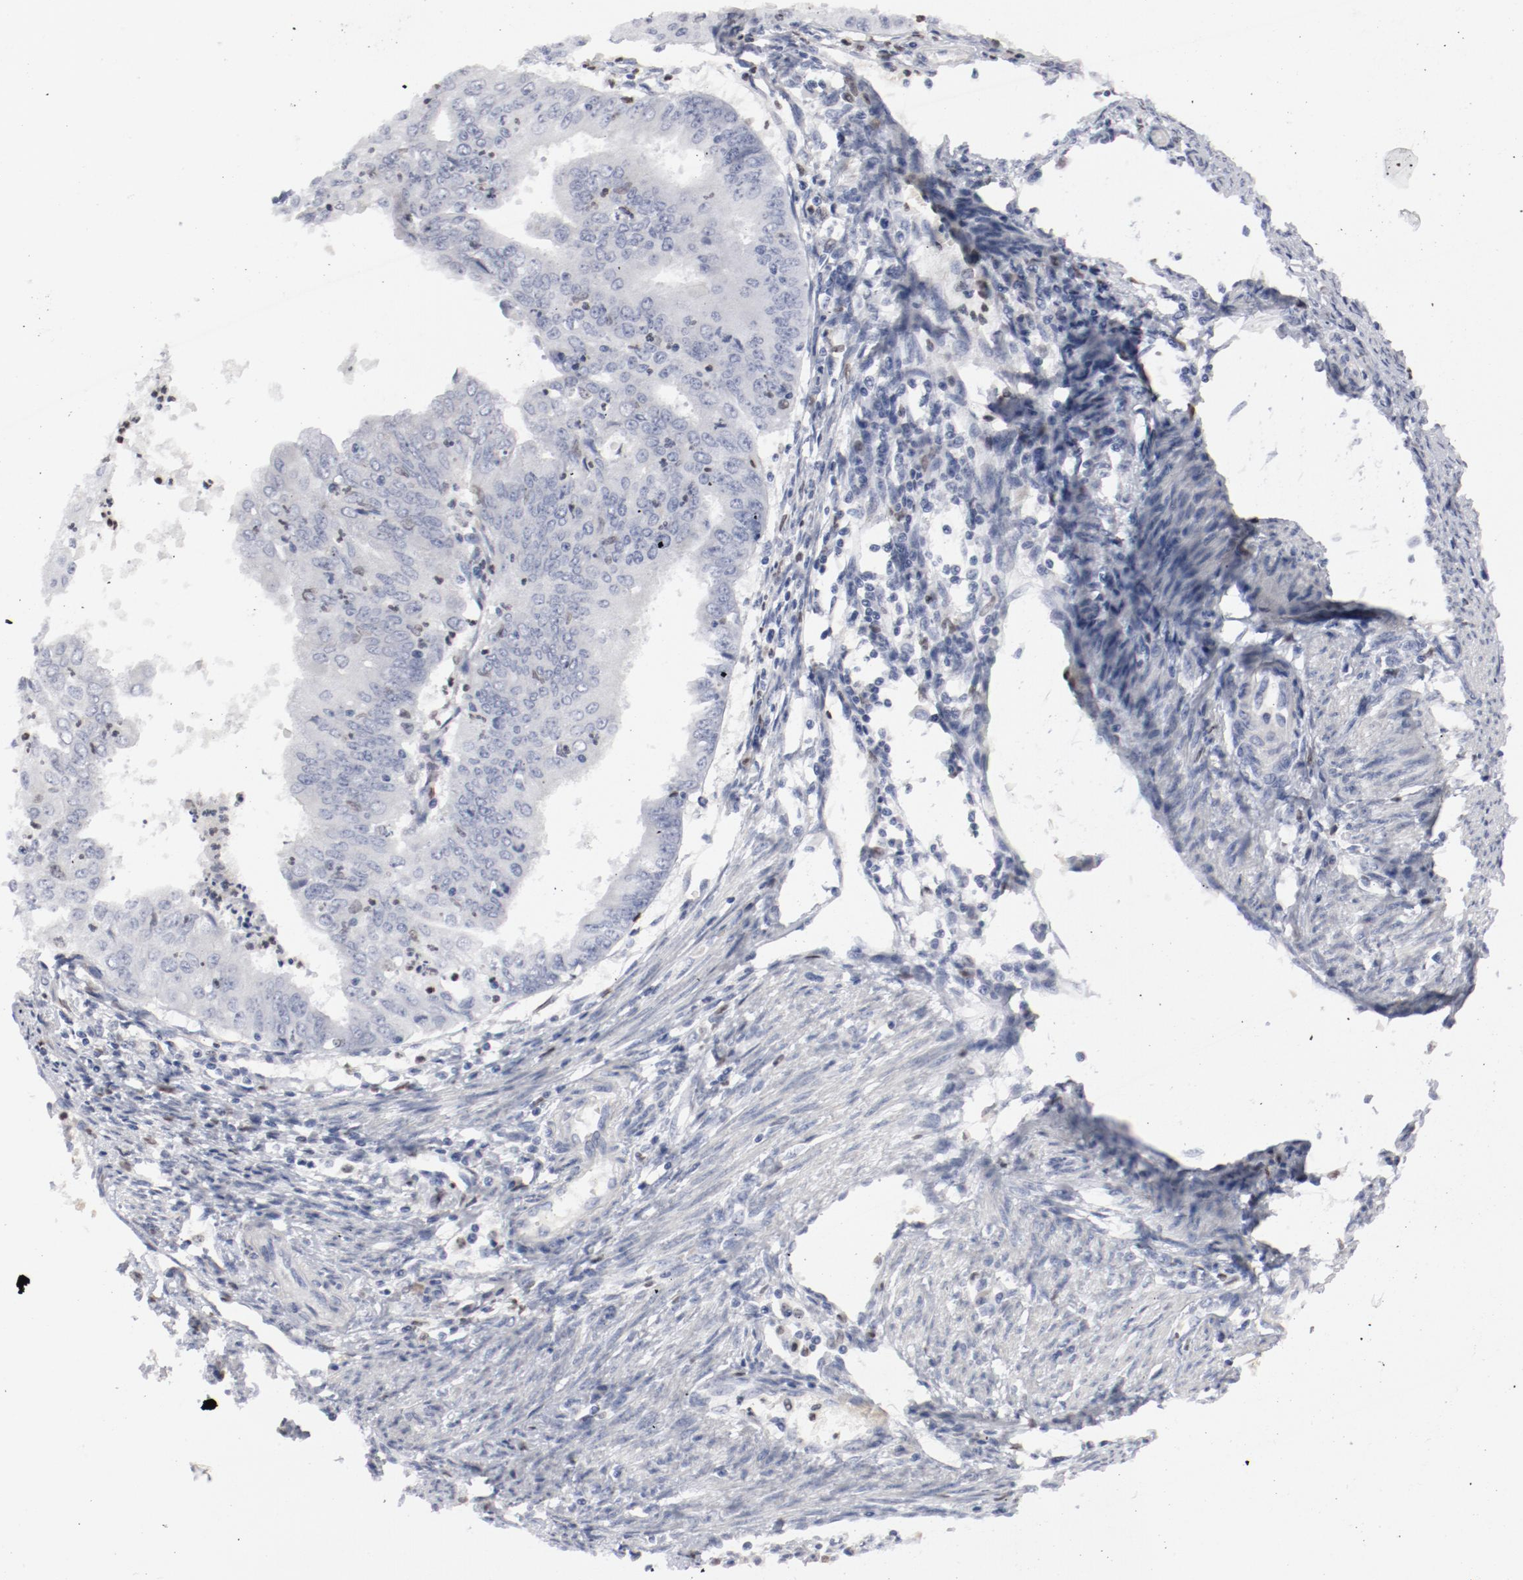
{"staining": {"intensity": "negative", "quantity": "none", "location": "none"}, "tissue": "endometrial cancer", "cell_type": "Tumor cells", "image_type": "cancer", "snomed": [{"axis": "morphology", "description": "Adenocarcinoma, NOS"}, {"axis": "topography", "description": "Endometrium"}], "caption": "Immunohistochemistry (IHC) histopathology image of adenocarcinoma (endometrial) stained for a protein (brown), which shows no staining in tumor cells.", "gene": "SPI1", "patient": {"sex": "female", "age": 79}}